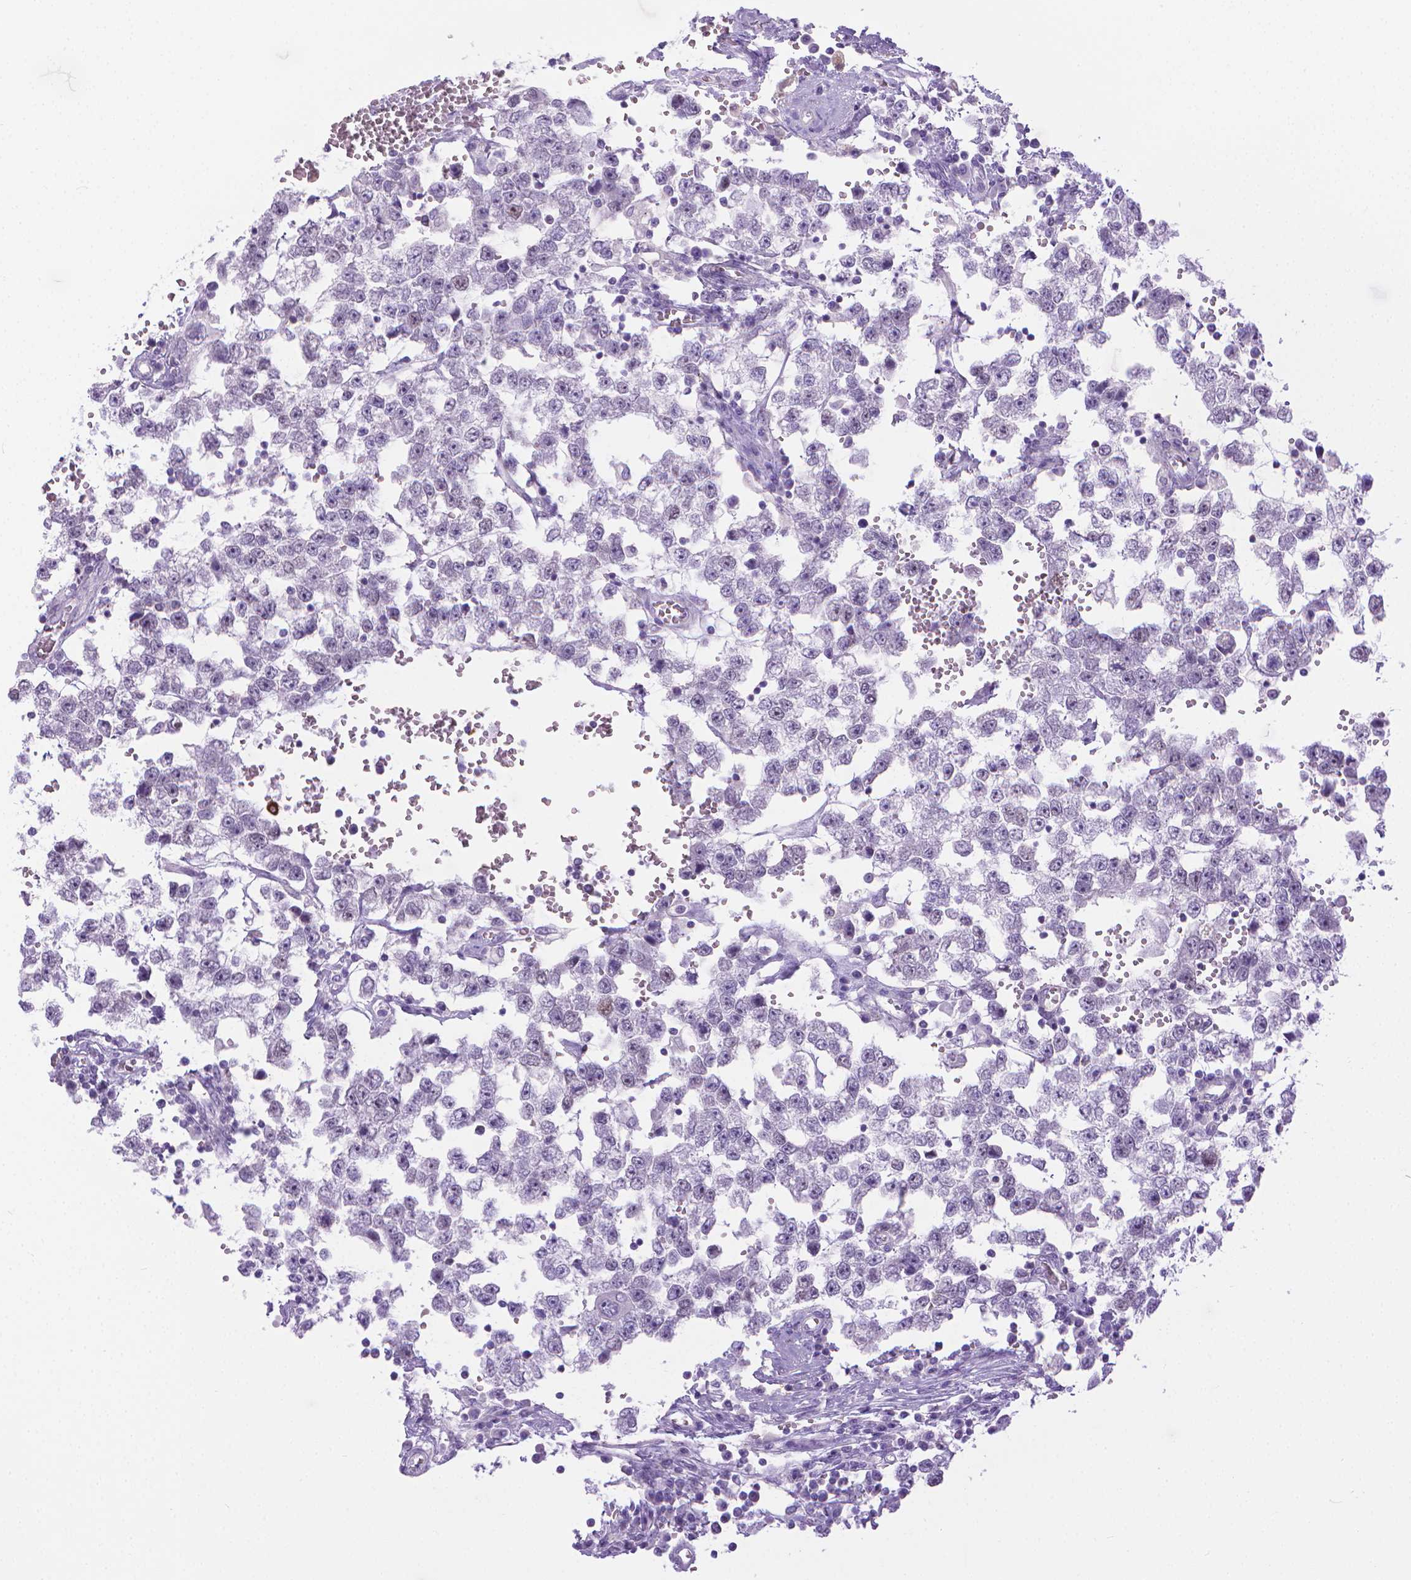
{"staining": {"intensity": "negative", "quantity": "none", "location": "none"}, "tissue": "testis cancer", "cell_type": "Tumor cells", "image_type": "cancer", "snomed": [{"axis": "morphology", "description": "Normal tissue, NOS"}, {"axis": "morphology", "description": "Seminoma, NOS"}, {"axis": "topography", "description": "Testis"}, {"axis": "topography", "description": "Epididymis"}], "caption": "A high-resolution photomicrograph shows immunohistochemistry (IHC) staining of testis seminoma, which exhibits no significant expression in tumor cells. (DAB immunohistochemistry (IHC) with hematoxylin counter stain).", "gene": "SPAG6", "patient": {"sex": "male", "age": 34}}